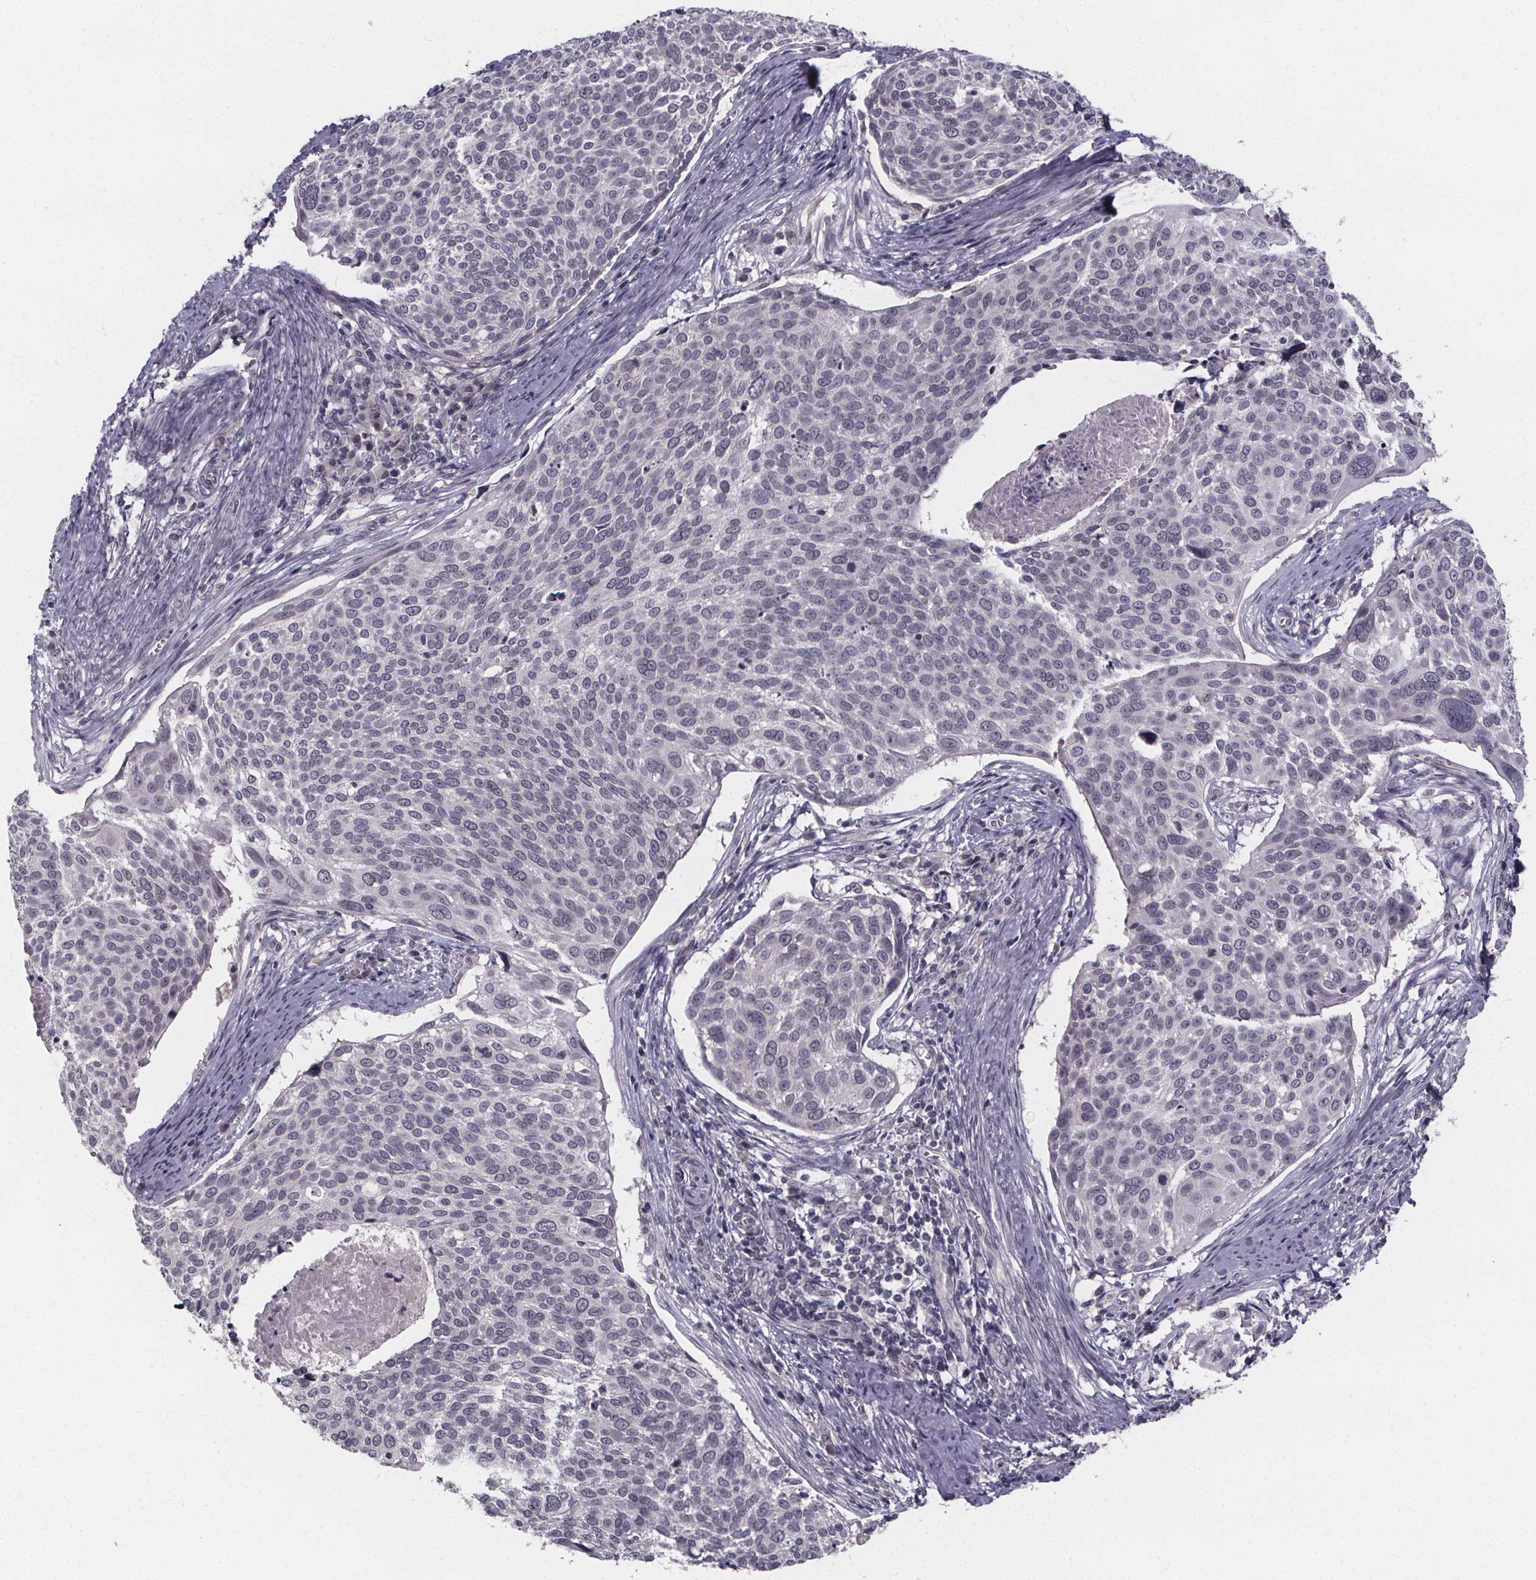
{"staining": {"intensity": "negative", "quantity": "none", "location": "none"}, "tissue": "cervical cancer", "cell_type": "Tumor cells", "image_type": "cancer", "snomed": [{"axis": "morphology", "description": "Squamous cell carcinoma, NOS"}, {"axis": "topography", "description": "Cervix"}], "caption": "There is no significant expression in tumor cells of cervical cancer. The staining is performed using DAB brown chromogen with nuclei counter-stained in using hematoxylin.", "gene": "FAM181B", "patient": {"sex": "female", "age": 39}}